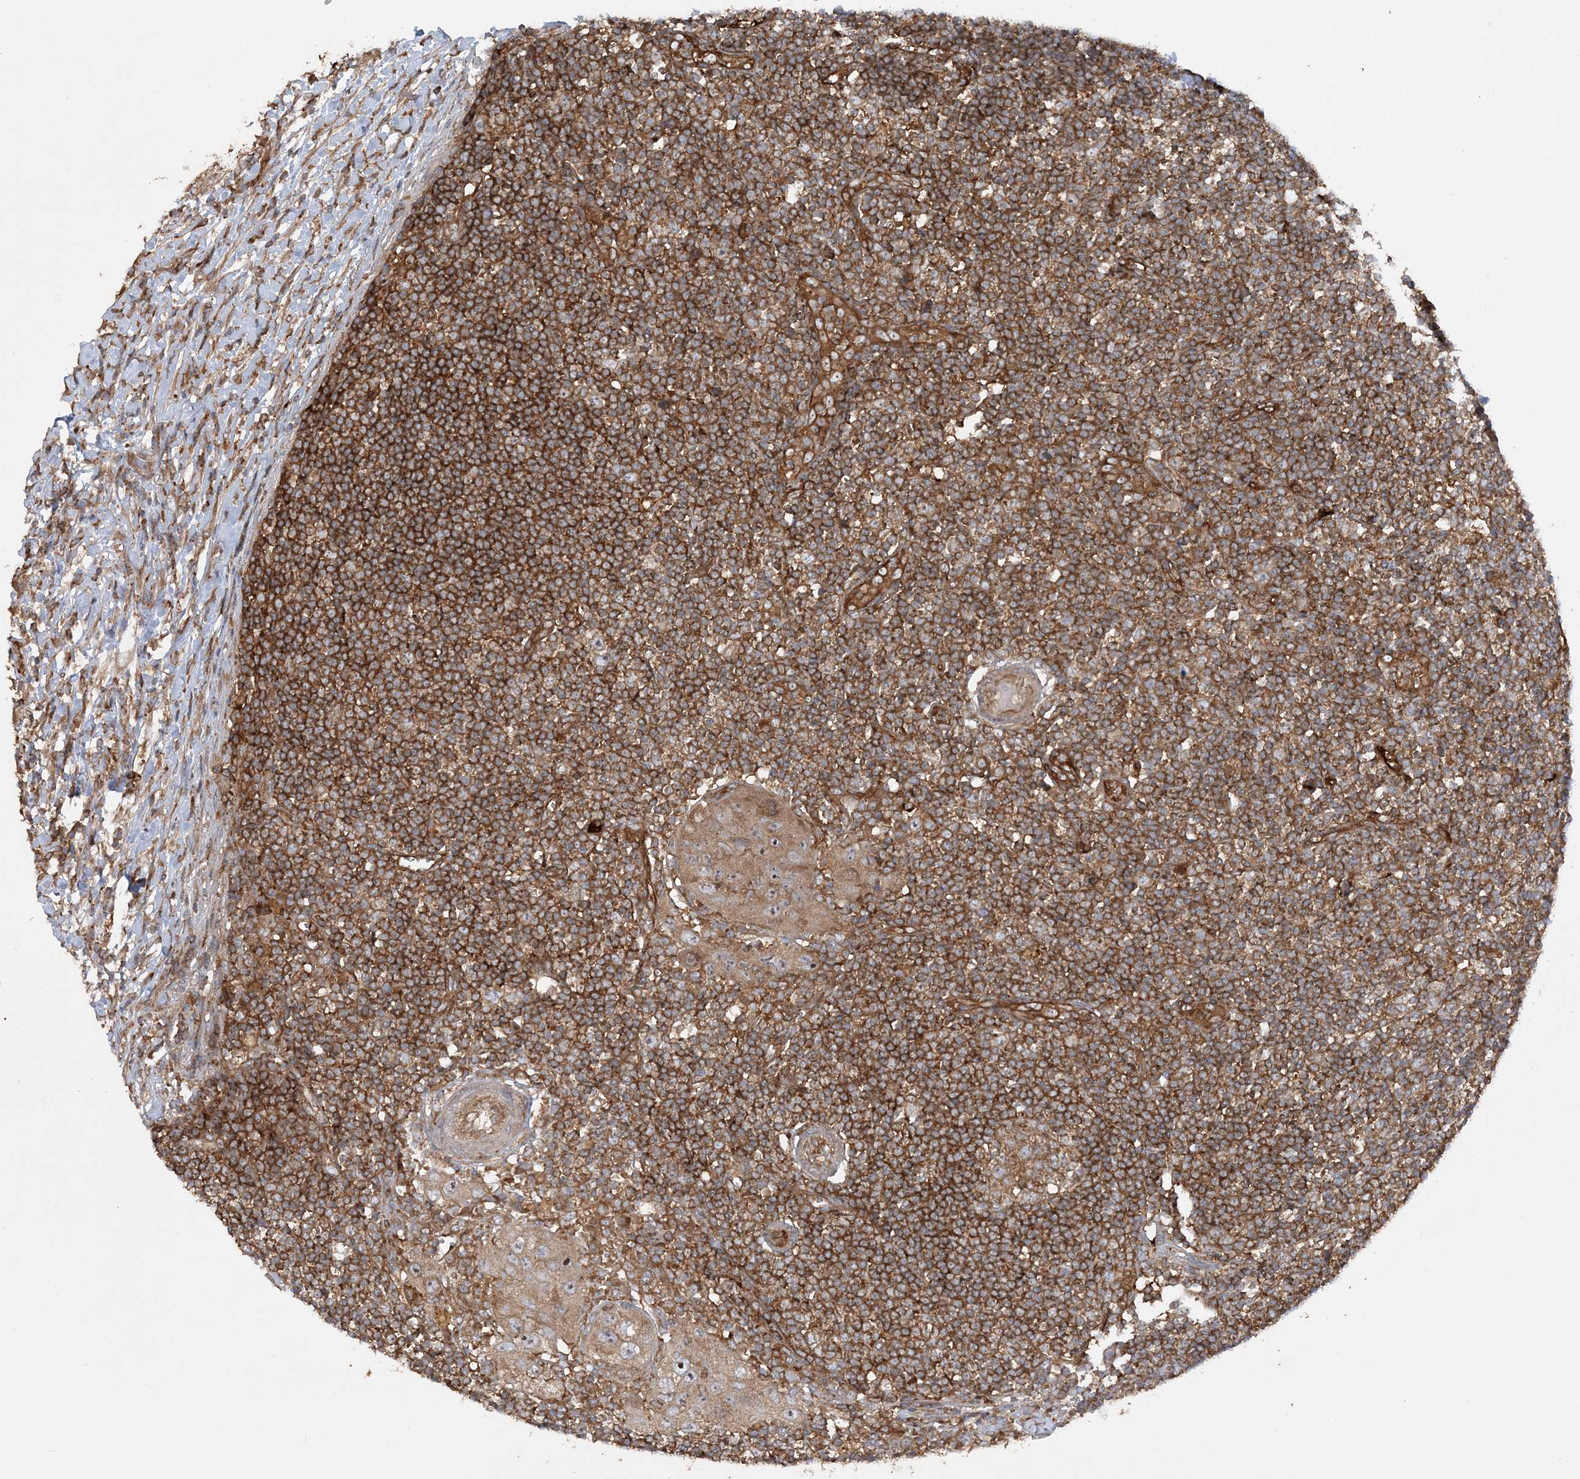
{"staining": {"intensity": "moderate", "quantity": ">75%", "location": "cytoplasmic/membranous"}, "tissue": "lymph node", "cell_type": "Germinal center cells", "image_type": "normal", "snomed": [{"axis": "morphology", "description": "Normal tissue, NOS"}, {"axis": "morphology", "description": "Squamous cell carcinoma, metastatic, NOS"}, {"axis": "topography", "description": "Lymph node"}], "caption": "Immunohistochemistry micrograph of unremarkable lymph node stained for a protein (brown), which shows medium levels of moderate cytoplasmic/membranous positivity in about >75% of germinal center cells.", "gene": "ACAP2", "patient": {"sex": "male", "age": 73}}